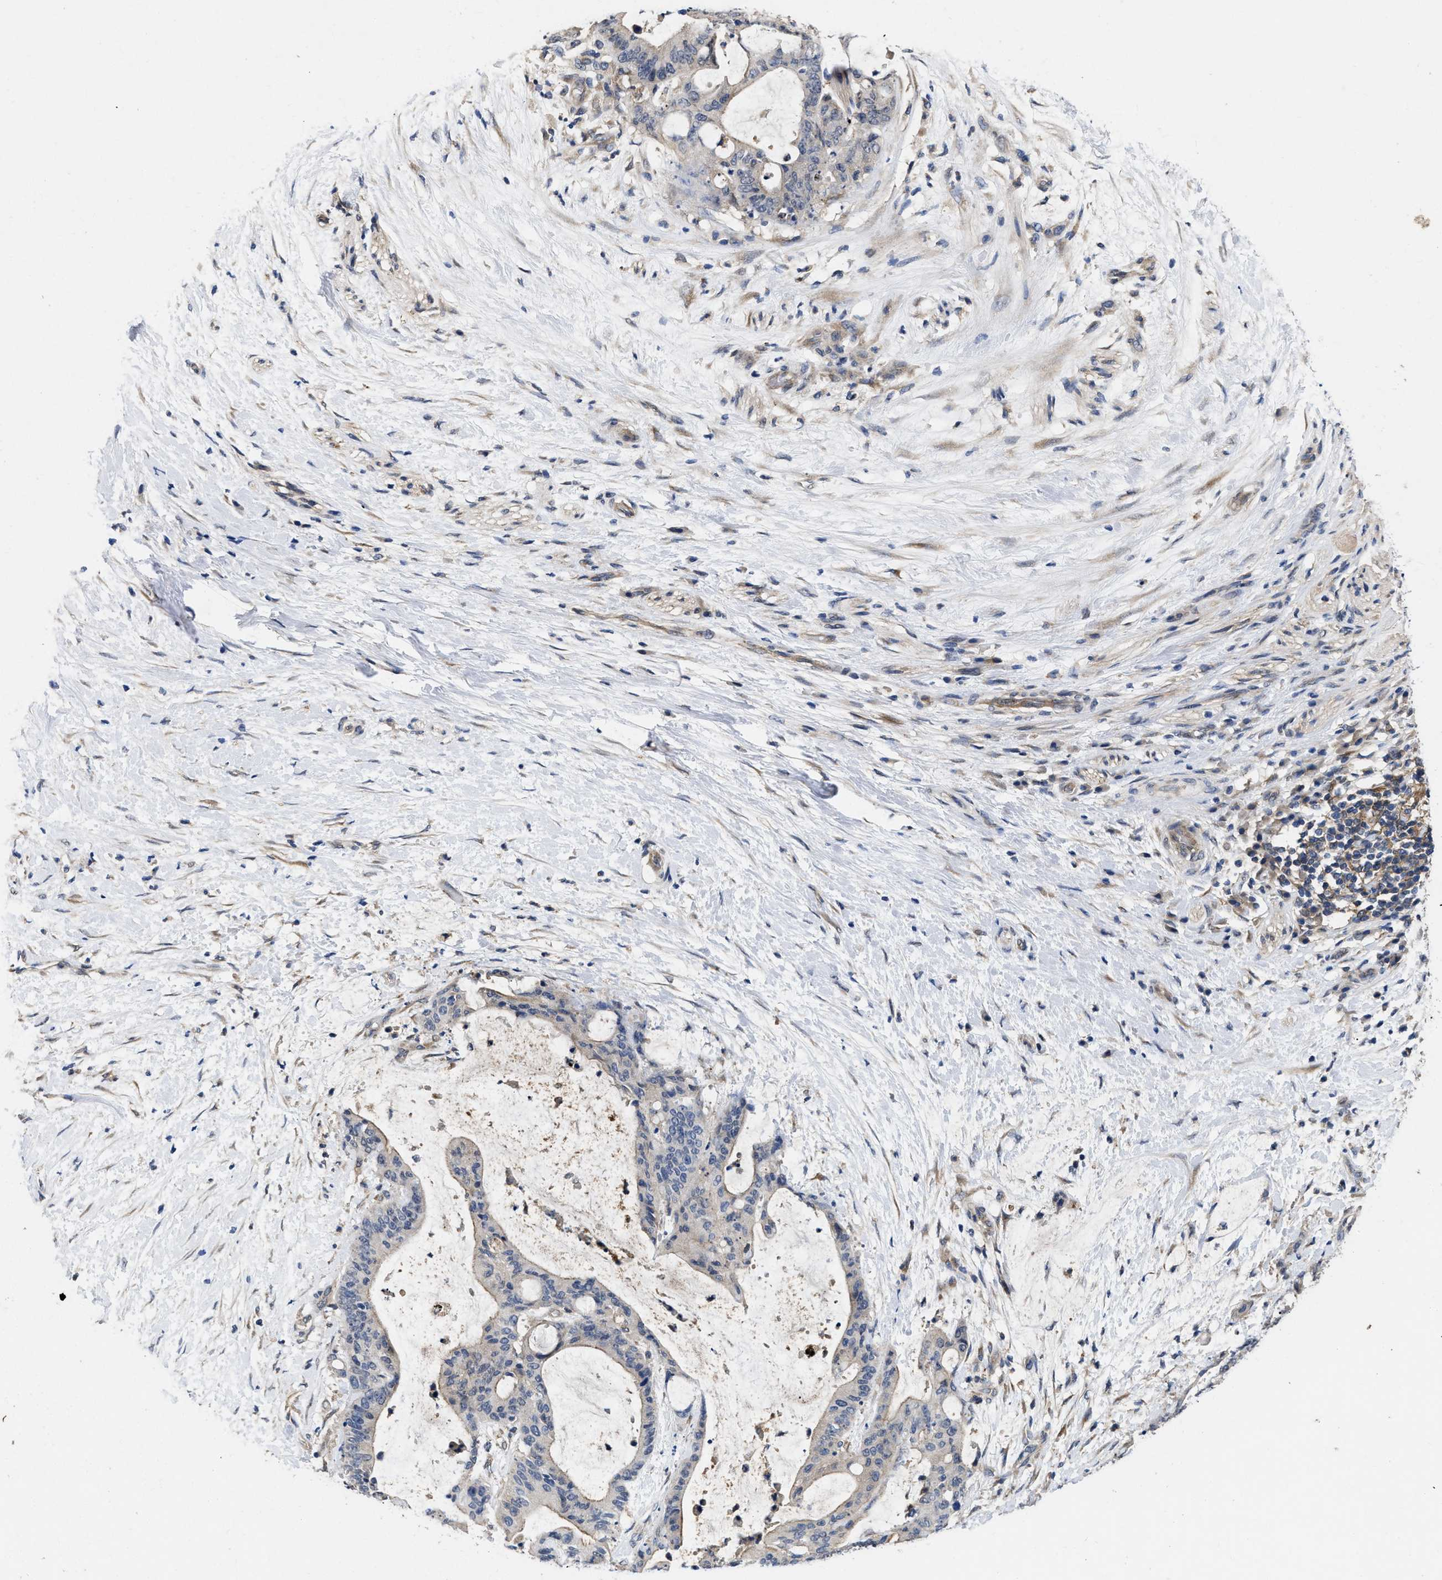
{"staining": {"intensity": "weak", "quantity": "<25%", "location": "cytoplasmic/membranous"}, "tissue": "liver cancer", "cell_type": "Tumor cells", "image_type": "cancer", "snomed": [{"axis": "morphology", "description": "Cholangiocarcinoma"}, {"axis": "topography", "description": "Liver"}], "caption": "A photomicrograph of liver cancer stained for a protein reveals no brown staining in tumor cells.", "gene": "PKD2", "patient": {"sex": "female", "age": 73}}